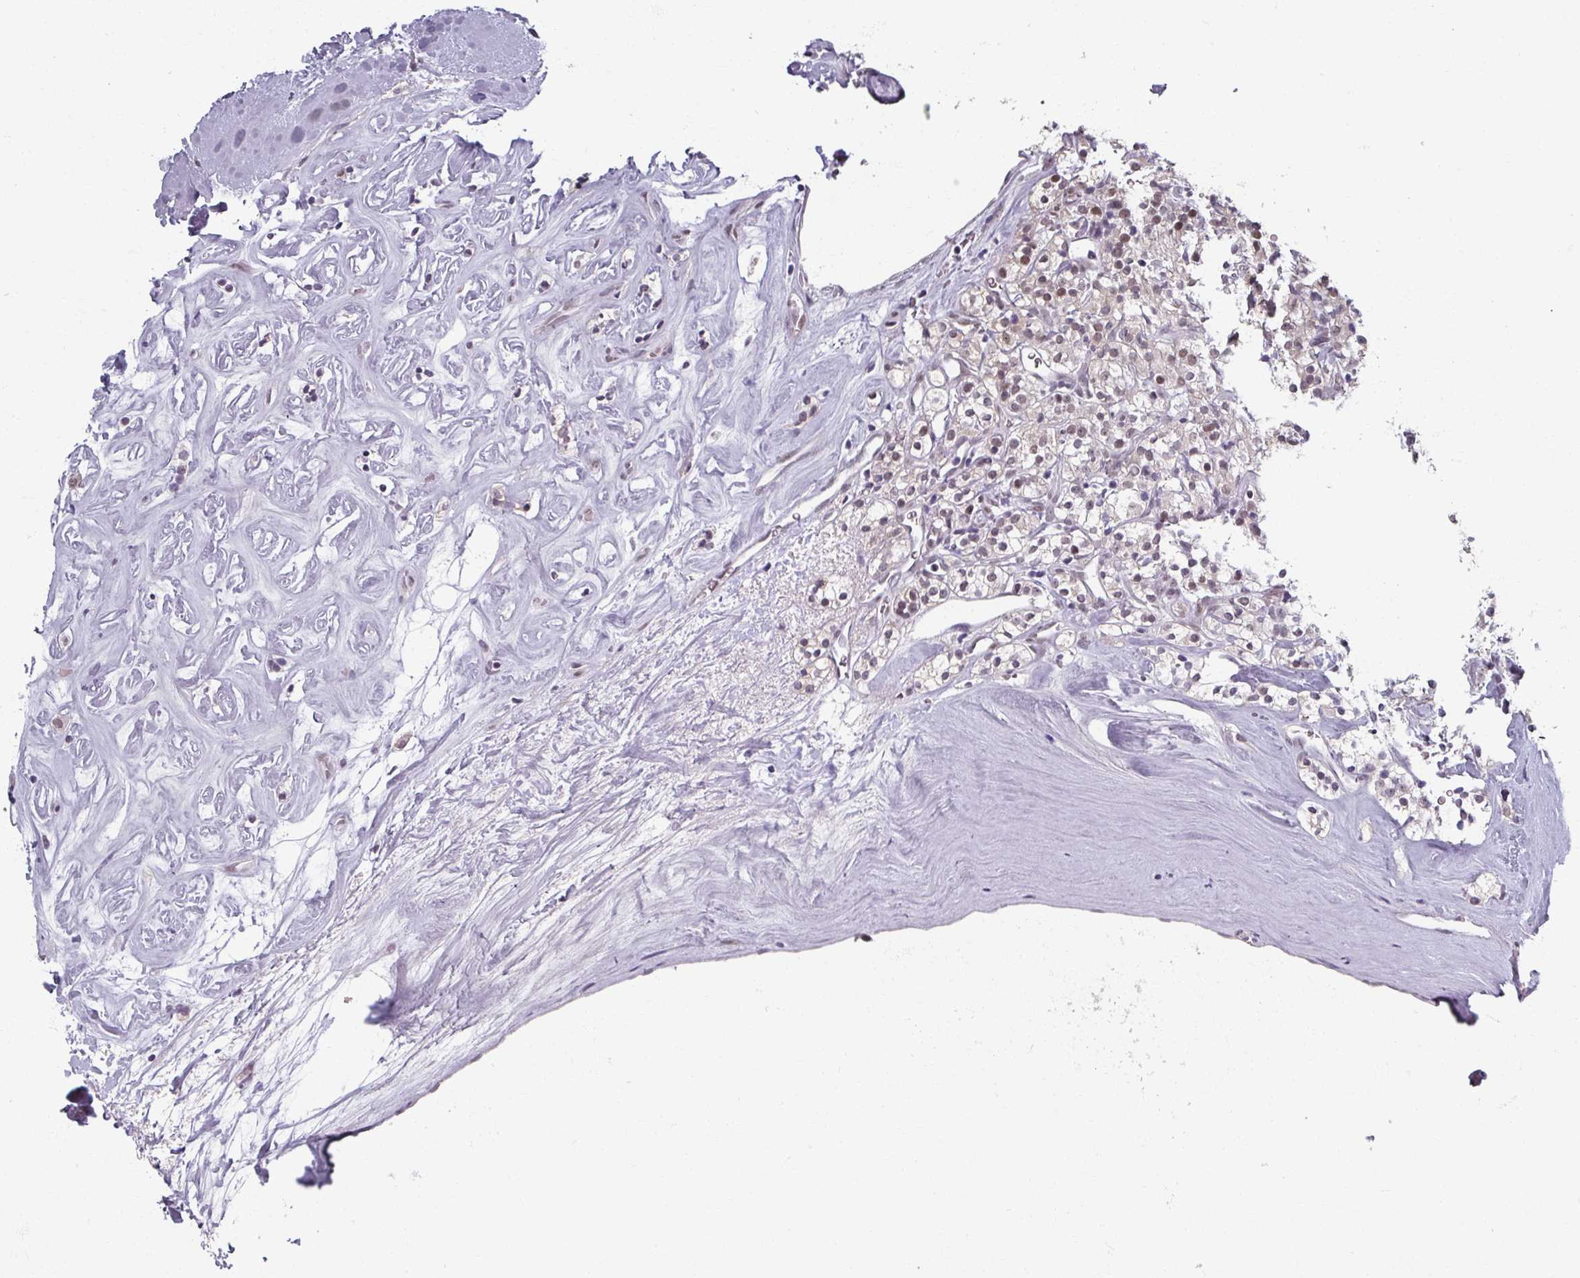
{"staining": {"intensity": "moderate", "quantity": "25%-75%", "location": "nuclear"}, "tissue": "renal cancer", "cell_type": "Tumor cells", "image_type": "cancer", "snomed": [{"axis": "morphology", "description": "Adenocarcinoma, NOS"}, {"axis": "topography", "description": "Kidney"}], "caption": "Protein staining displays moderate nuclear staining in about 25%-75% of tumor cells in renal cancer.", "gene": "RIPOR3", "patient": {"sex": "male", "age": 77}}